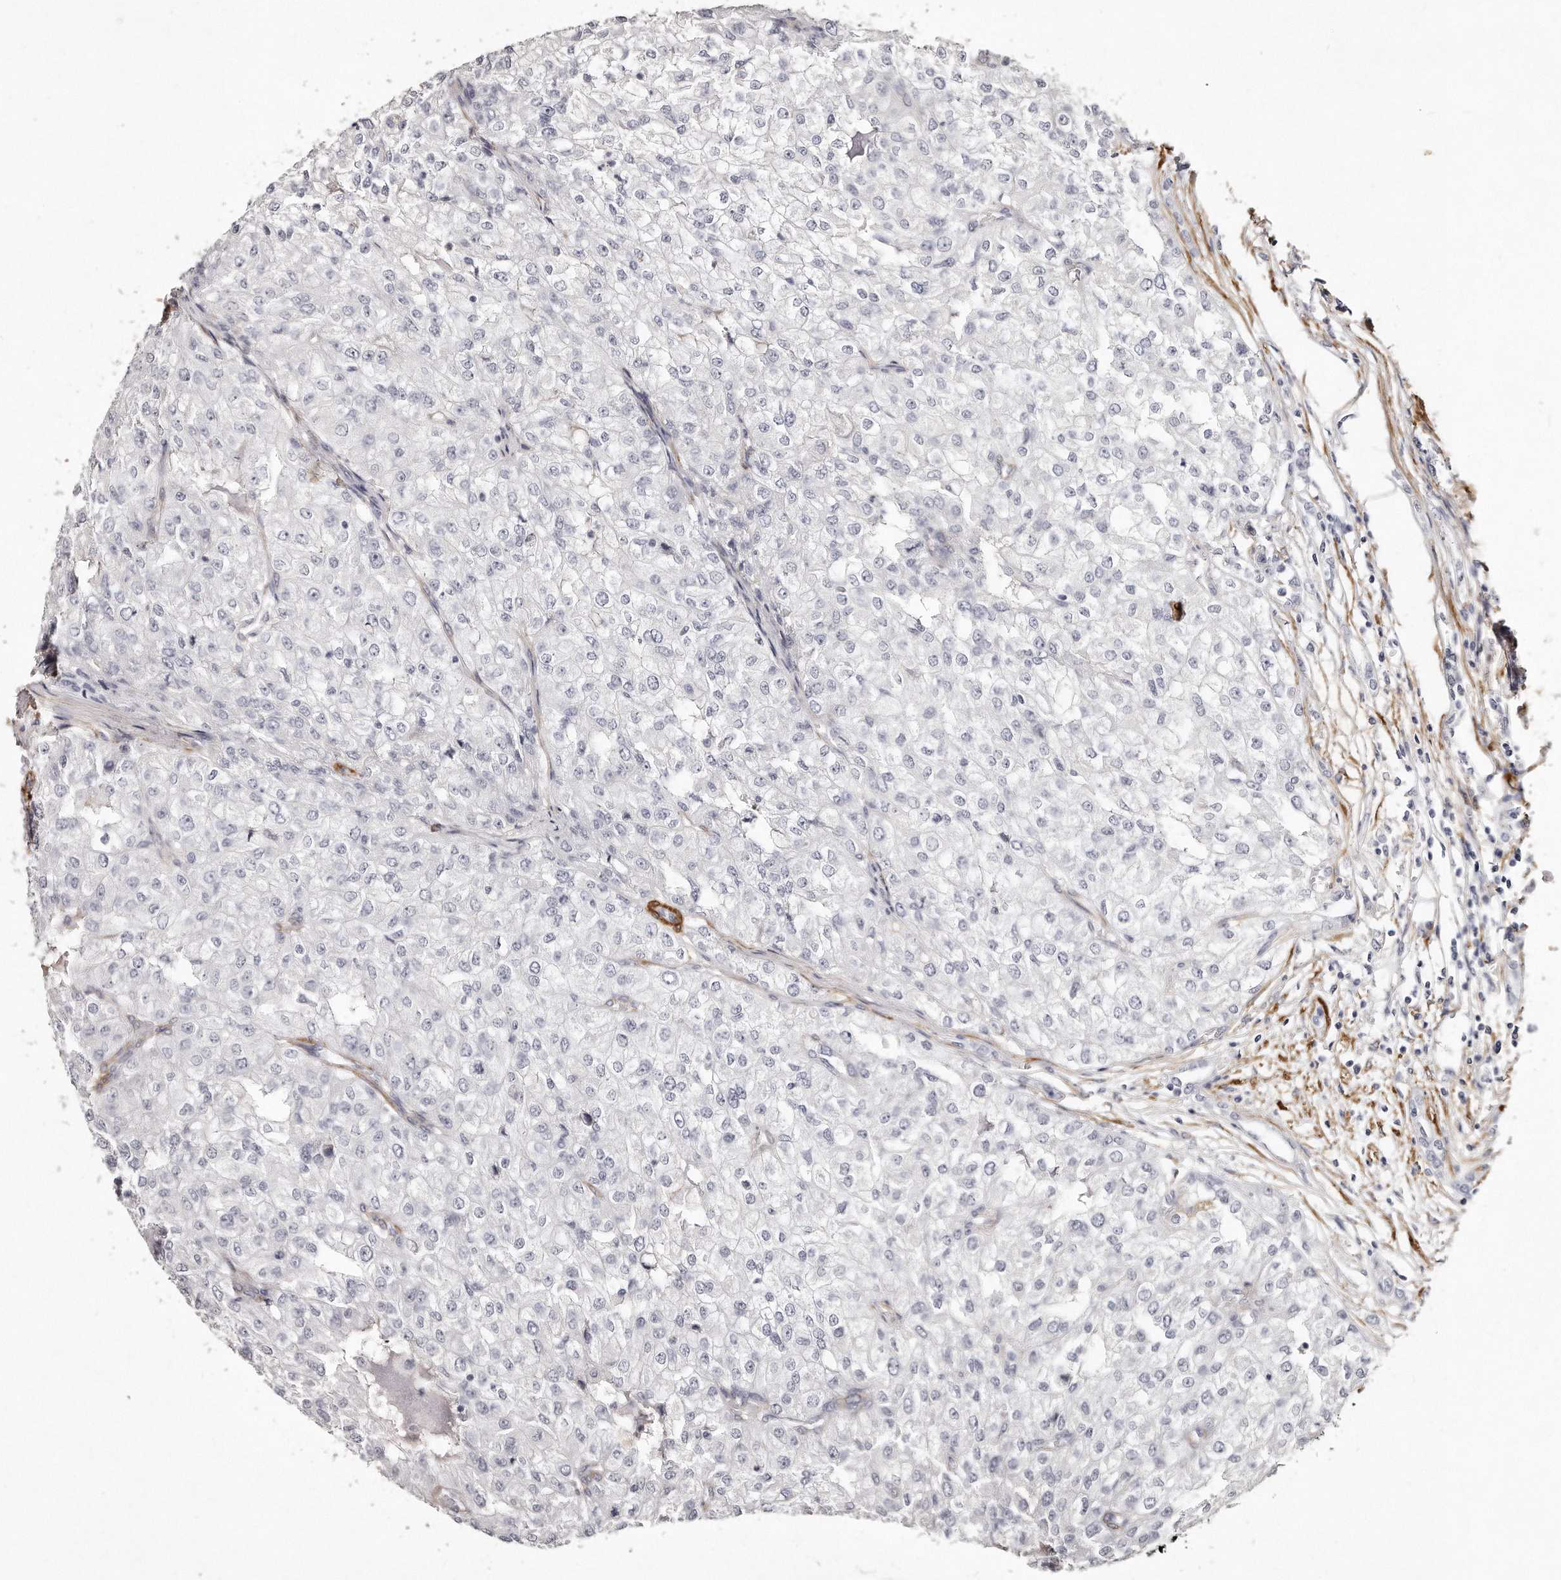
{"staining": {"intensity": "negative", "quantity": "none", "location": "none"}, "tissue": "renal cancer", "cell_type": "Tumor cells", "image_type": "cancer", "snomed": [{"axis": "morphology", "description": "Adenocarcinoma, NOS"}, {"axis": "topography", "description": "Kidney"}], "caption": "Tumor cells show no significant staining in renal adenocarcinoma.", "gene": "LMOD1", "patient": {"sex": "female", "age": 54}}